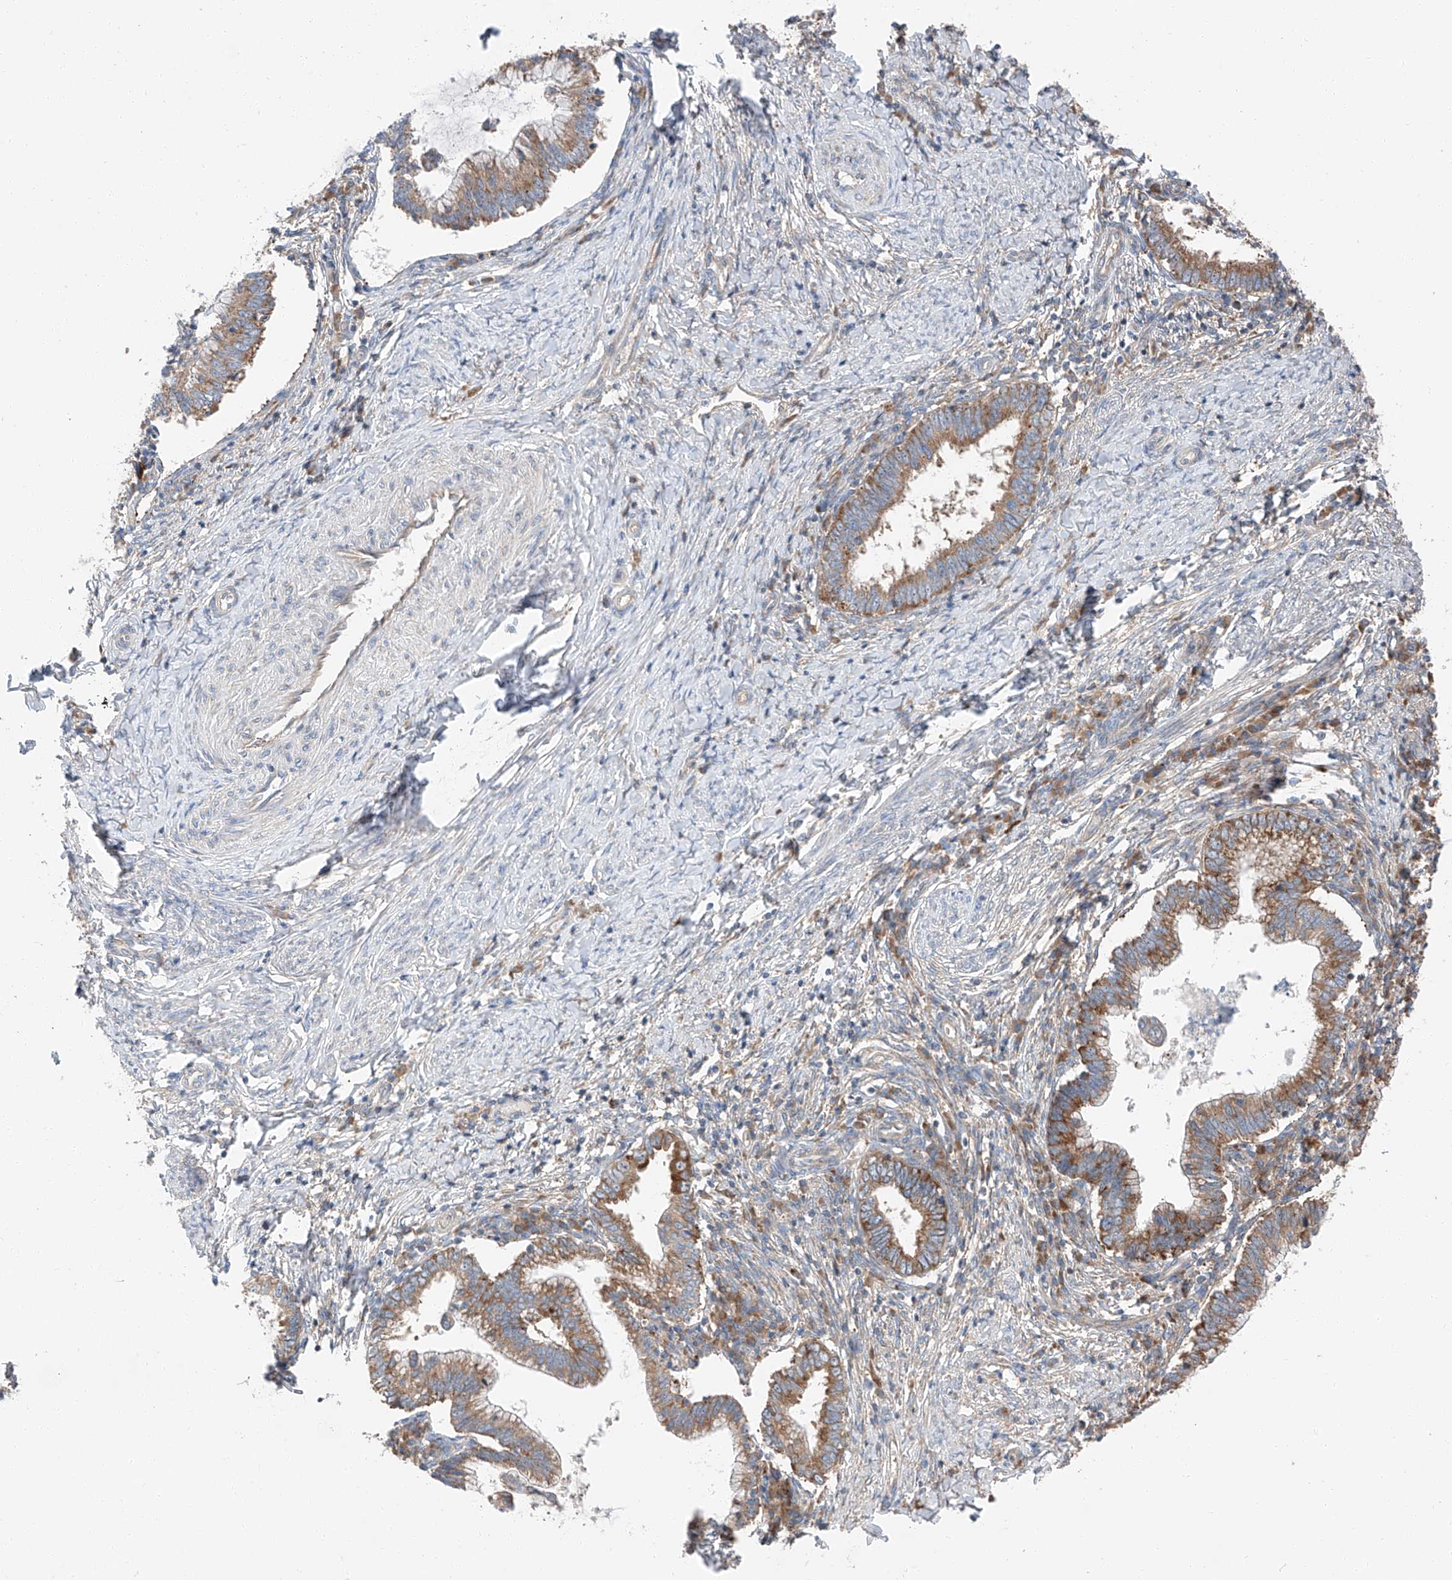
{"staining": {"intensity": "strong", "quantity": ">75%", "location": "cytoplasmic/membranous"}, "tissue": "cervical cancer", "cell_type": "Tumor cells", "image_type": "cancer", "snomed": [{"axis": "morphology", "description": "Adenocarcinoma, NOS"}, {"axis": "topography", "description": "Cervix"}], "caption": "Cervical cancer (adenocarcinoma) tissue reveals strong cytoplasmic/membranous expression in approximately >75% of tumor cells, visualized by immunohistochemistry. The staining is performed using DAB (3,3'-diaminobenzidine) brown chromogen to label protein expression. The nuclei are counter-stained blue using hematoxylin.", "gene": "ZC3H15", "patient": {"sex": "female", "age": 36}}